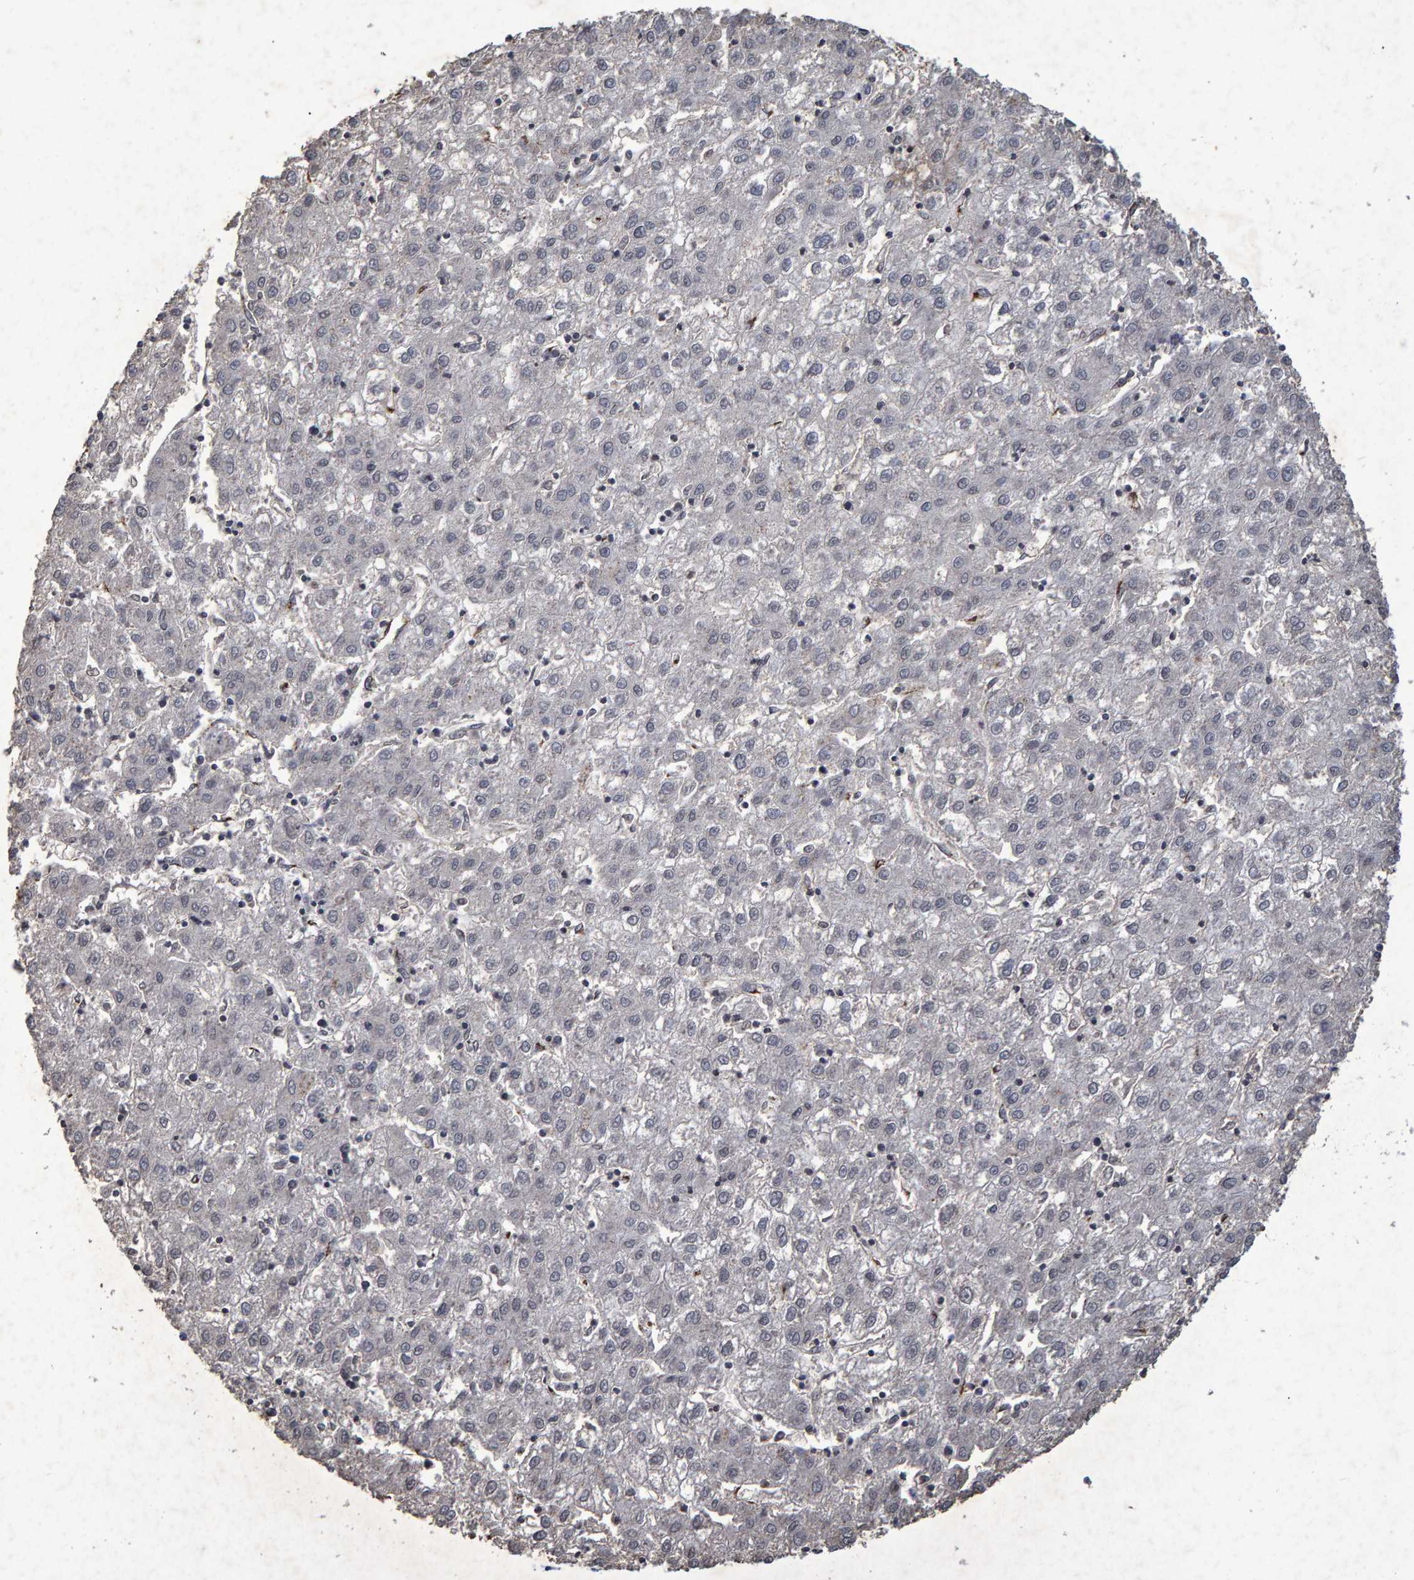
{"staining": {"intensity": "negative", "quantity": "none", "location": "none"}, "tissue": "liver cancer", "cell_type": "Tumor cells", "image_type": "cancer", "snomed": [{"axis": "morphology", "description": "Carcinoma, Hepatocellular, NOS"}, {"axis": "topography", "description": "Liver"}], "caption": "Immunohistochemistry of liver cancer shows no positivity in tumor cells.", "gene": "GALC", "patient": {"sex": "male", "age": 72}}